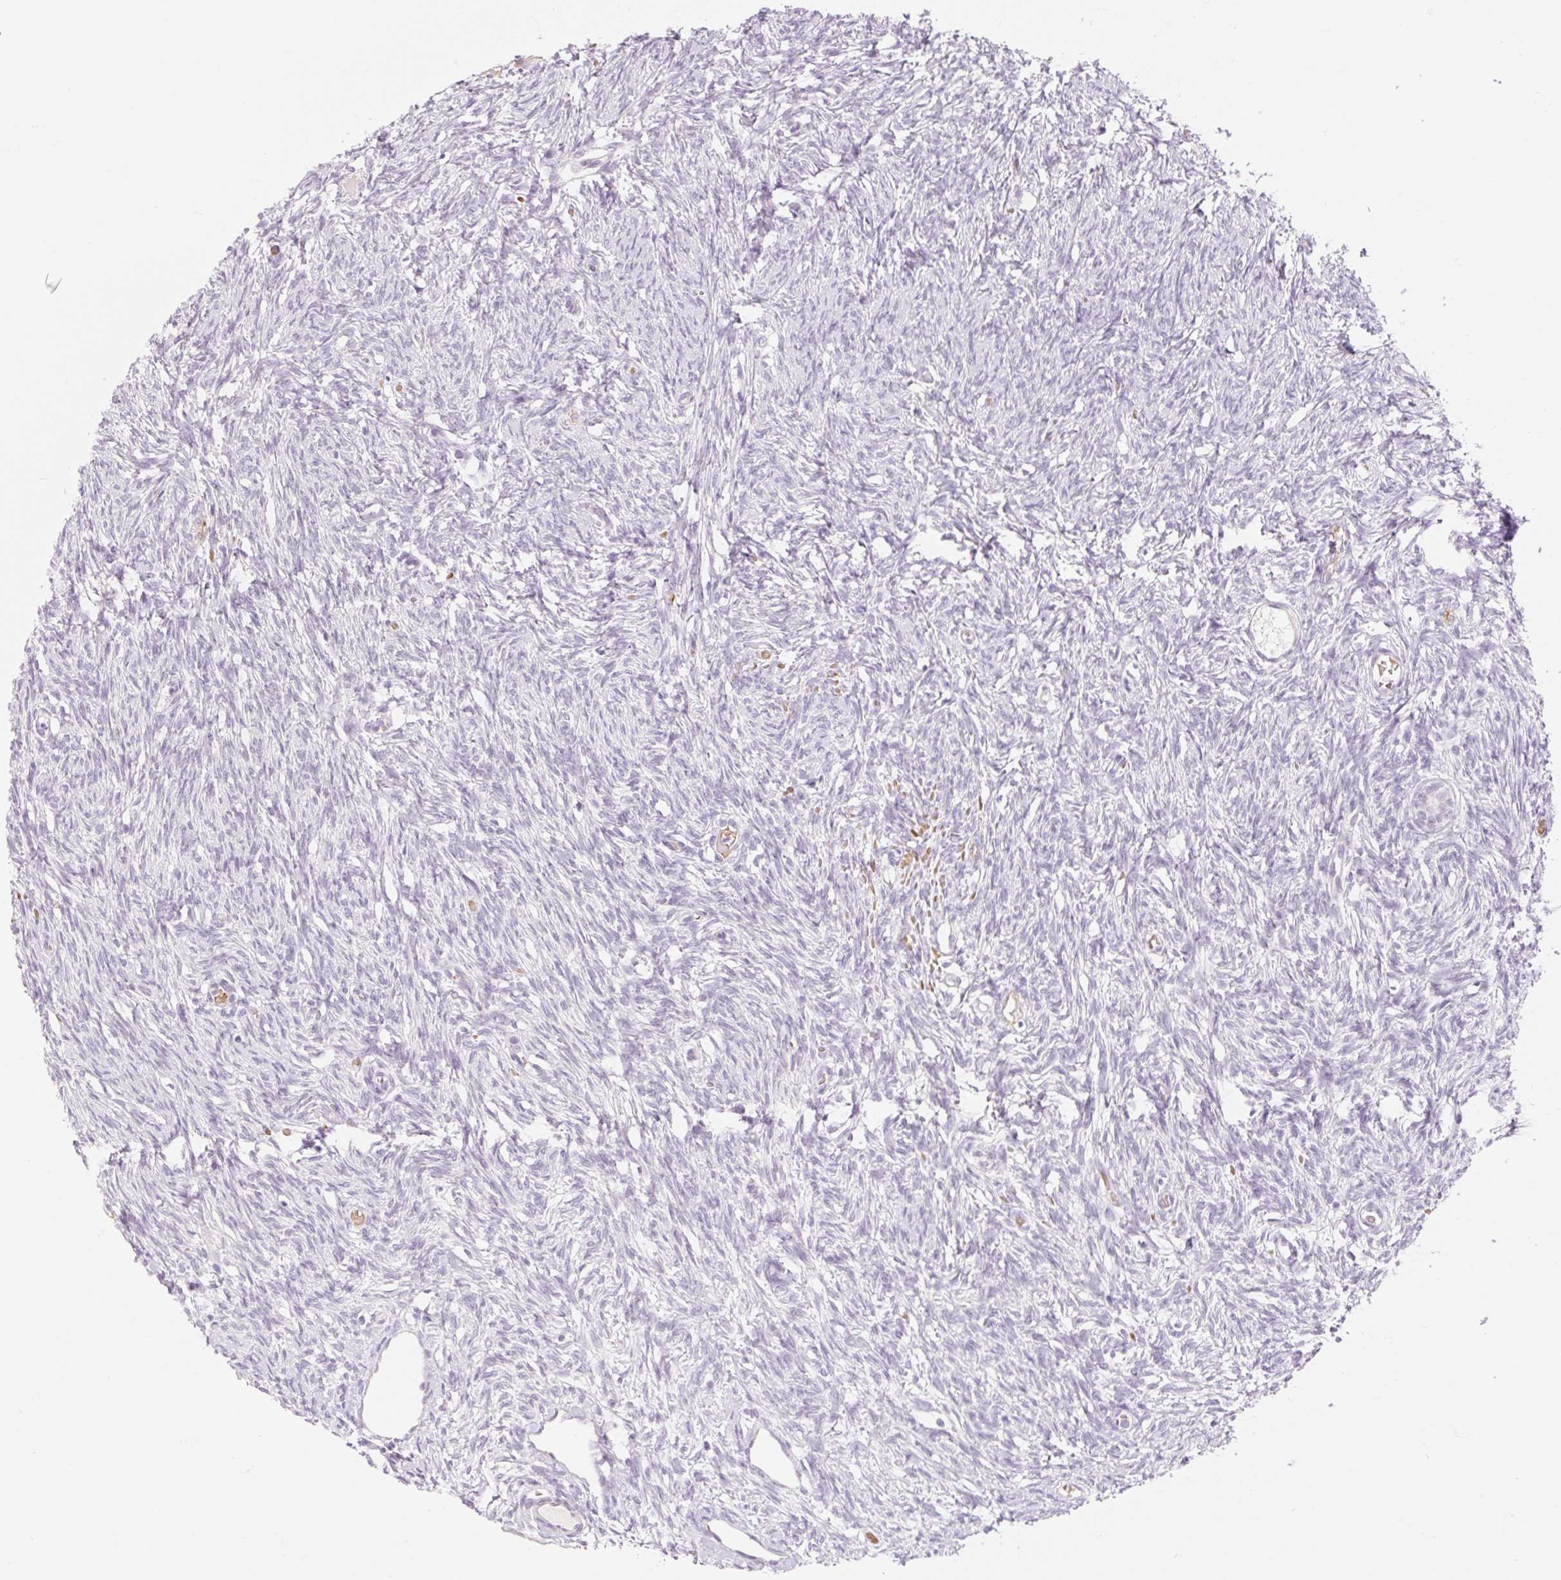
{"staining": {"intensity": "negative", "quantity": "none", "location": "none"}, "tissue": "ovary", "cell_type": "Follicle cells", "image_type": "normal", "snomed": [{"axis": "morphology", "description": "Normal tissue, NOS"}, {"axis": "topography", "description": "Ovary"}], "caption": "Immunohistochemical staining of normal human ovary reveals no significant positivity in follicle cells. (DAB (3,3'-diaminobenzidine) IHC with hematoxylin counter stain).", "gene": "TAF1L", "patient": {"sex": "female", "age": 33}}